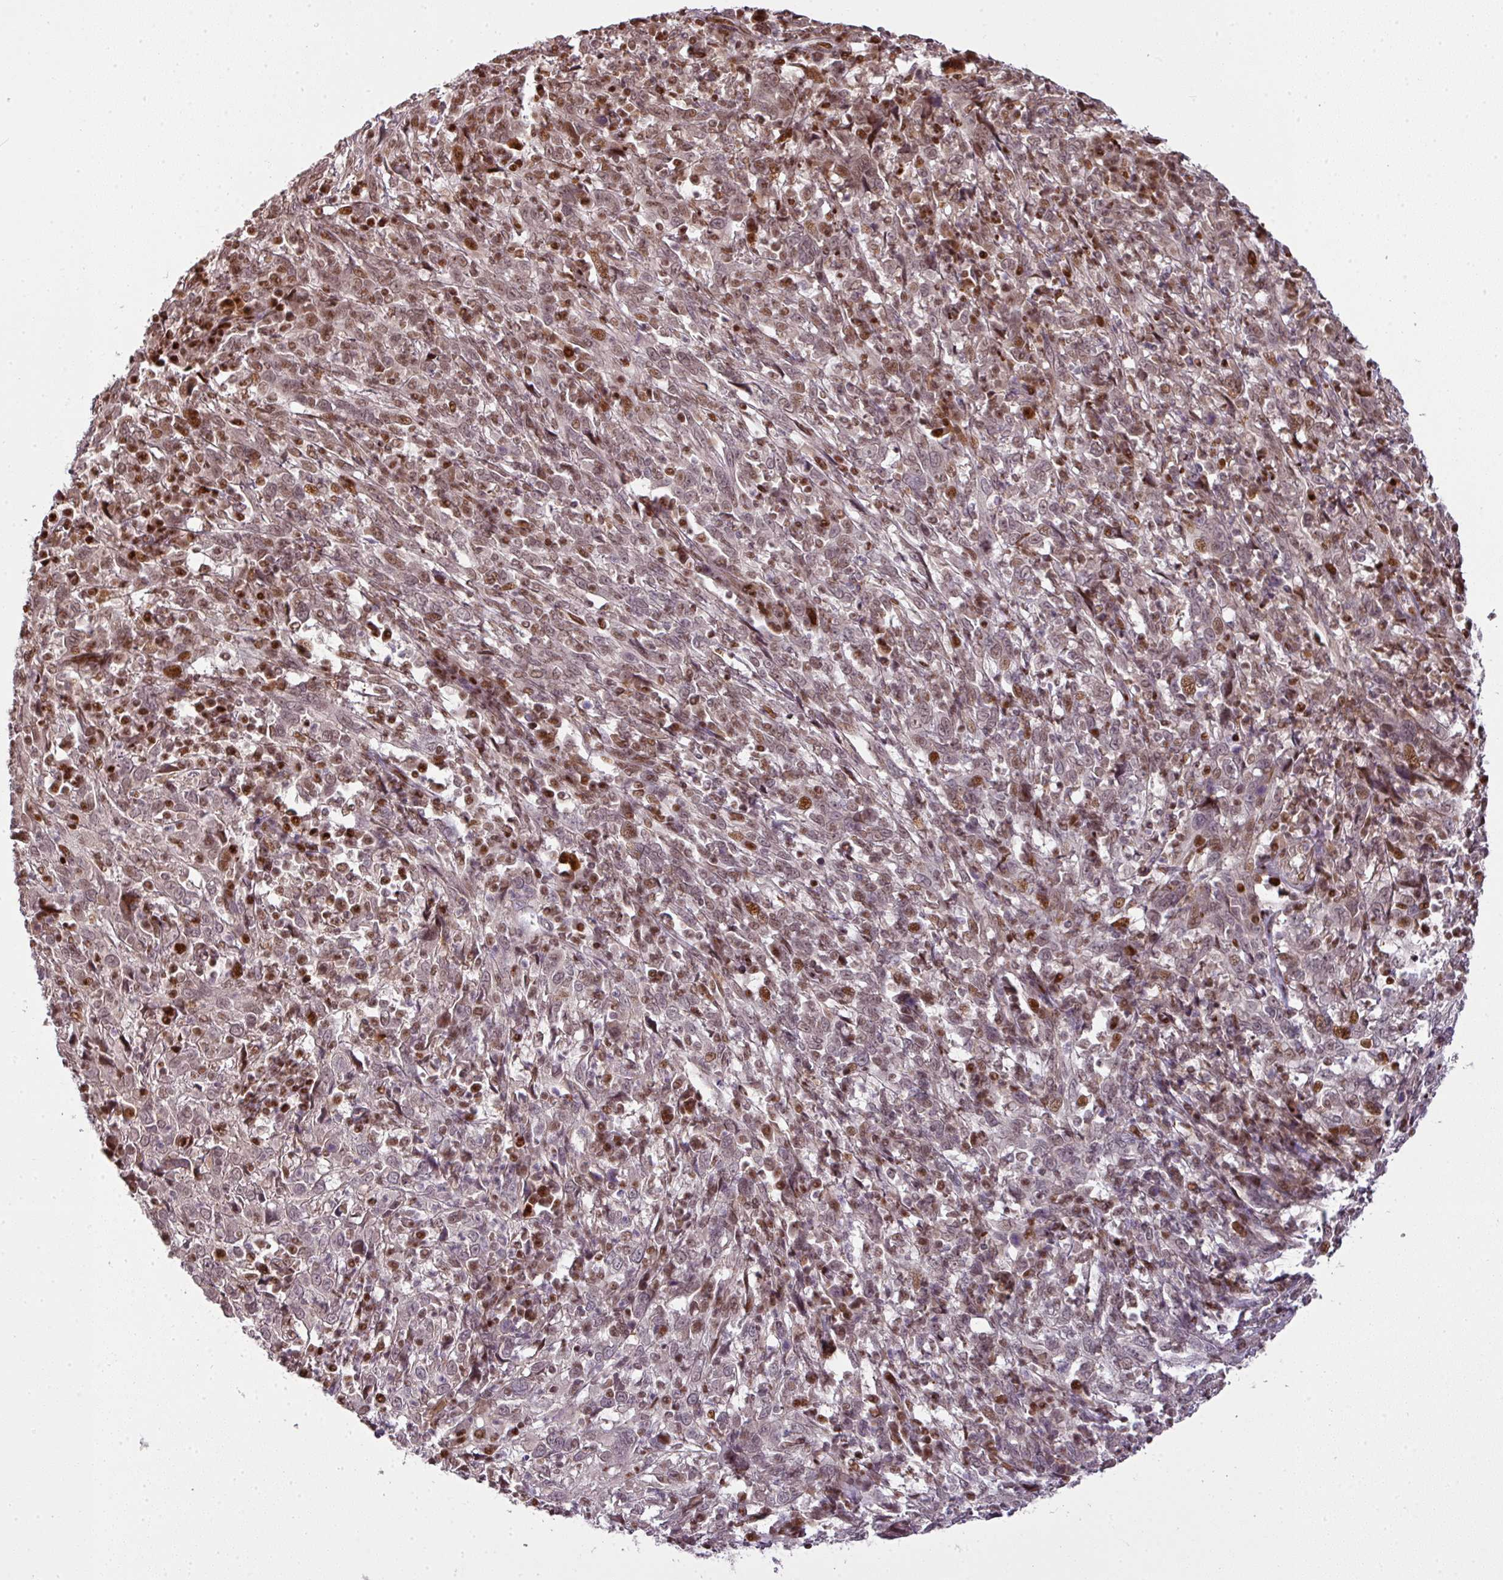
{"staining": {"intensity": "moderate", "quantity": "25%-75%", "location": "nuclear"}, "tissue": "cervical cancer", "cell_type": "Tumor cells", "image_type": "cancer", "snomed": [{"axis": "morphology", "description": "Squamous cell carcinoma, NOS"}, {"axis": "topography", "description": "Cervix"}], "caption": "IHC image of human squamous cell carcinoma (cervical) stained for a protein (brown), which reveals medium levels of moderate nuclear positivity in approximately 25%-75% of tumor cells.", "gene": "MYSM1", "patient": {"sex": "female", "age": 46}}